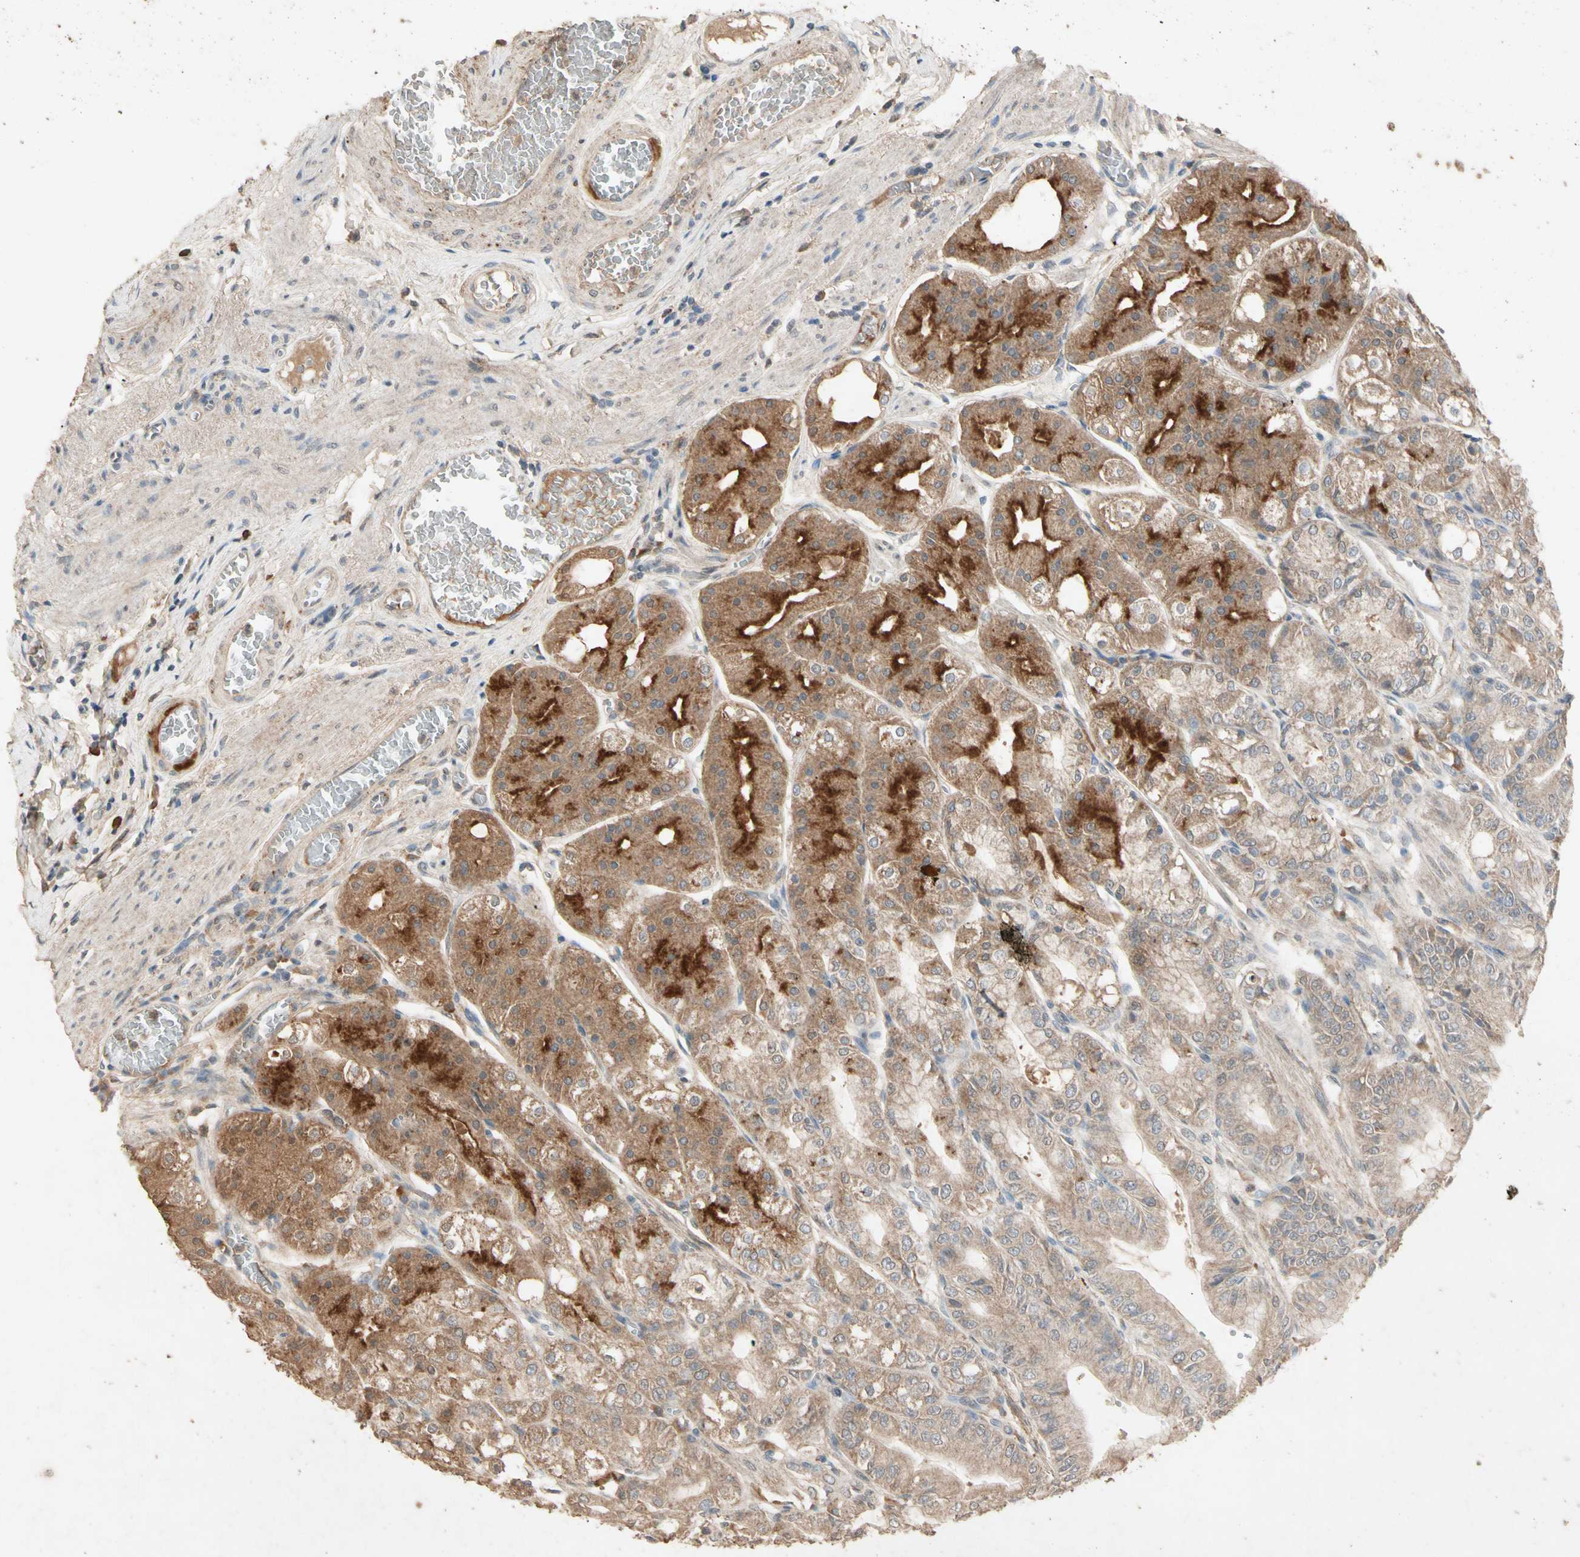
{"staining": {"intensity": "moderate", "quantity": ">75%", "location": "cytoplasmic/membranous"}, "tissue": "stomach", "cell_type": "Glandular cells", "image_type": "normal", "snomed": [{"axis": "morphology", "description": "Normal tissue, NOS"}, {"axis": "topography", "description": "Stomach, lower"}], "caption": "A brown stain labels moderate cytoplasmic/membranous positivity of a protein in glandular cells of unremarkable stomach. The protein of interest is shown in brown color, while the nuclei are stained blue.", "gene": "GPLD1", "patient": {"sex": "male", "age": 71}}